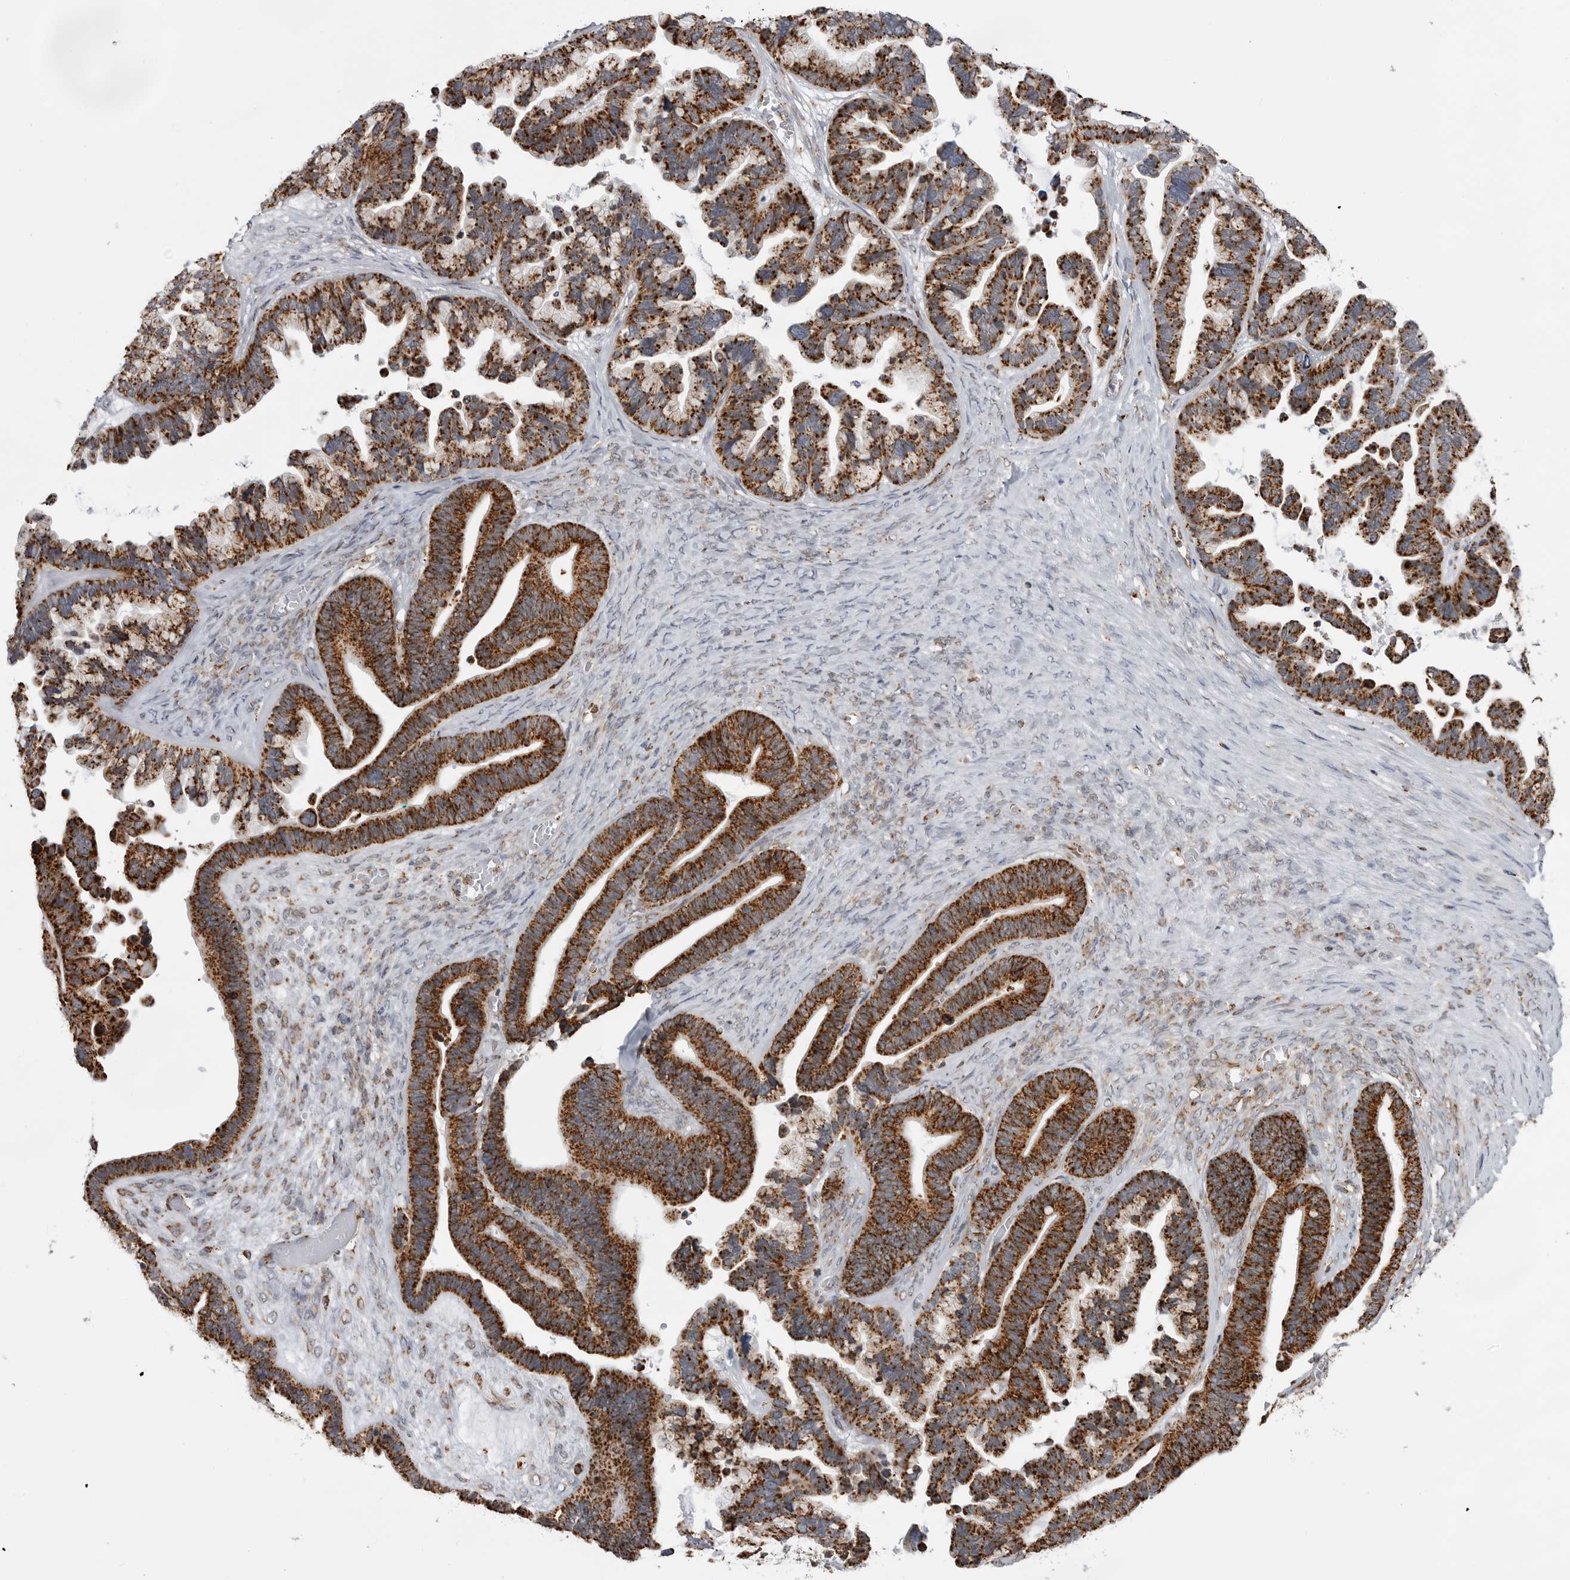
{"staining": {"intensity": "strong", "quantity": ">75%", "location": "cytoplasmic/membranous"}, "tissue": "ovarian cancer", "cell_type": "Tumor cells", "image_type": "cancer", "snomed": [{"axis": "morphology", "description": "Cystadenocarcinoma, serous, NOS"}, {"axis": "topography", "description": "Ovary"}], "caption": "About >75% of tumor cells in ovarian cancer exhibit strong cytoplasmic/membranous protein expression as visualized by brown immunohistochemical staining.", "gene": "COX5A", "patient": {"sex": "female", "age": 56}}